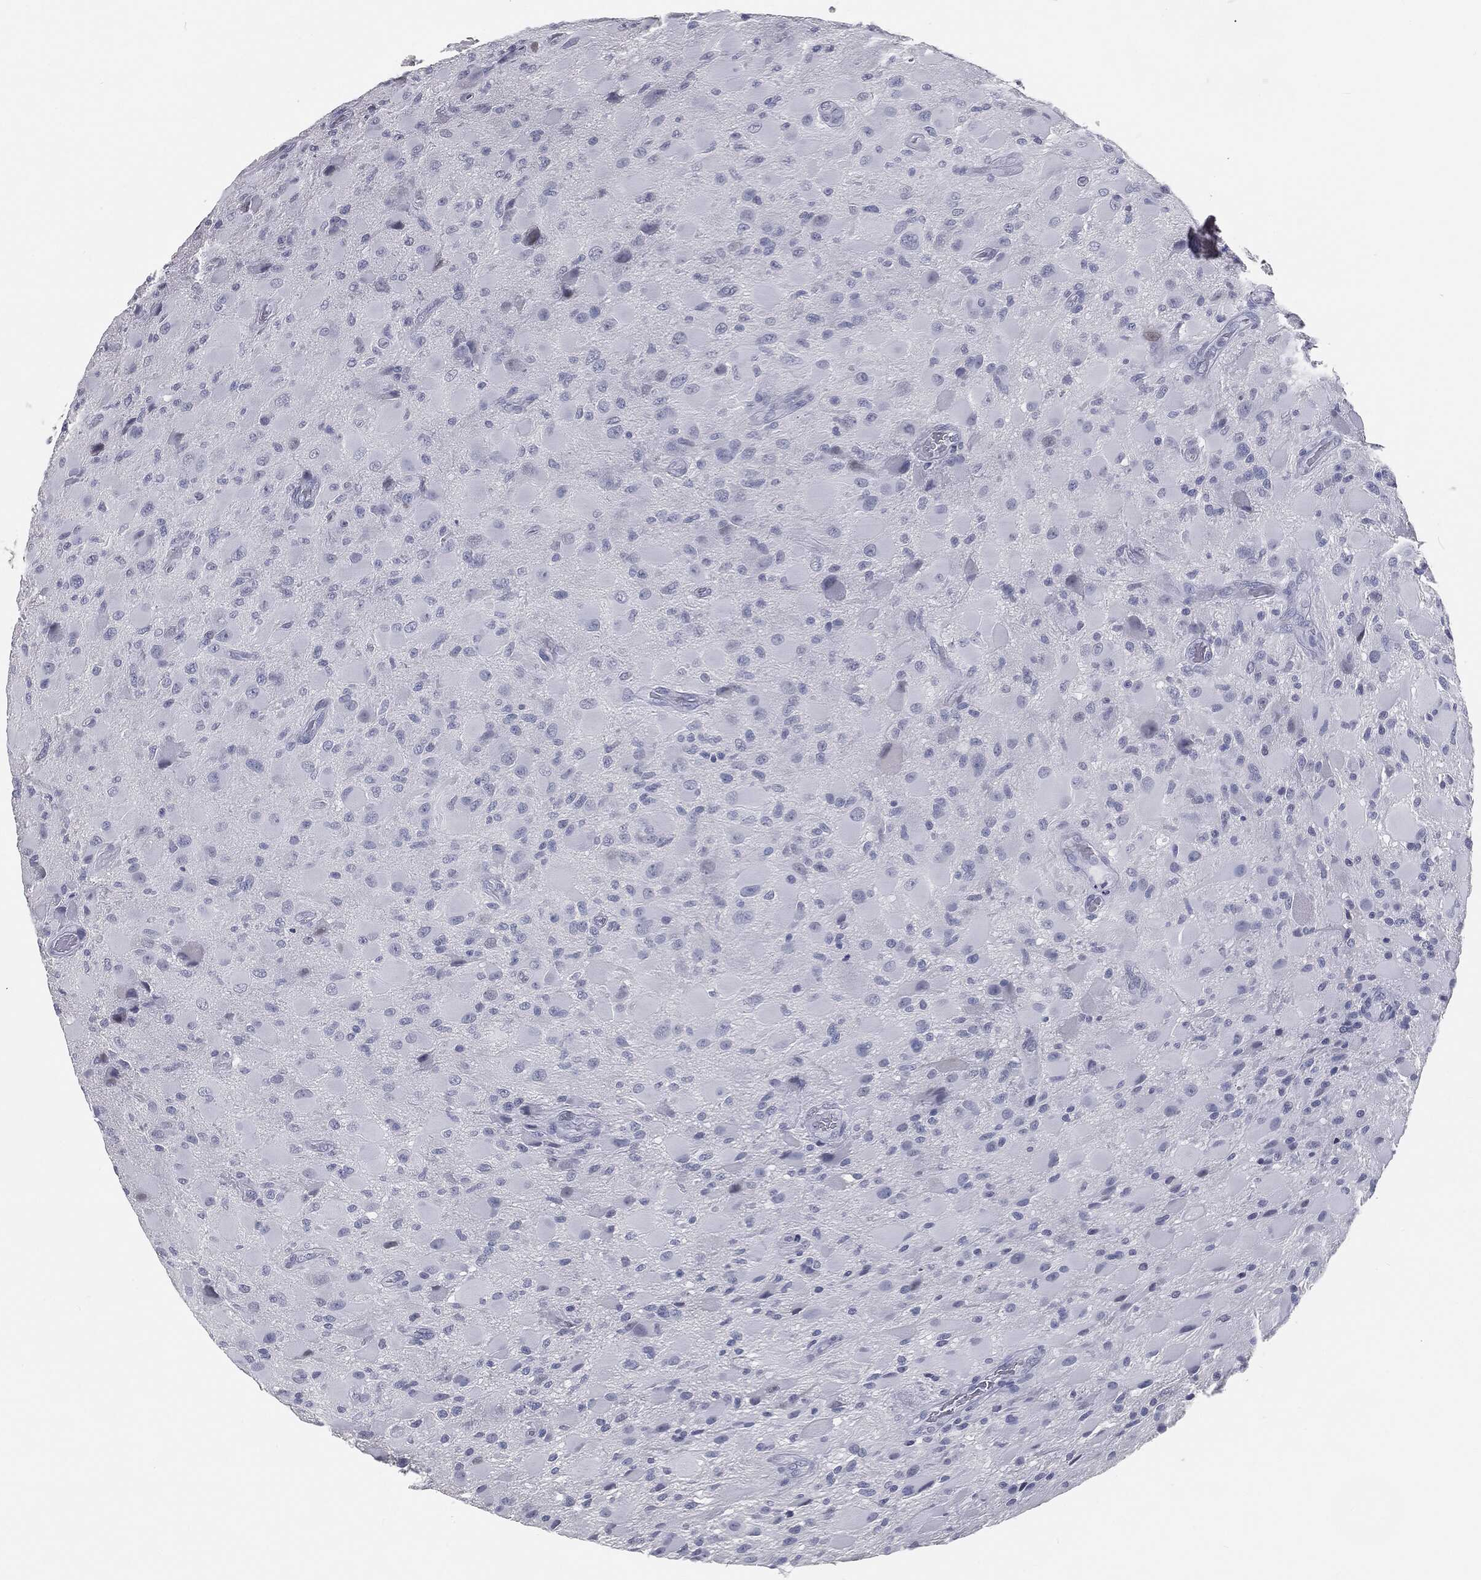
{"staining": {"intensity": "negative", "quantity": "none", "location": "none"}, "tissue": "glioma", "cell_type": "Tumor cells", "image_type": "cancer", "snomed": [{"axis": "morphology", "description": "Glioma, malignant, High grade"}, {"axis": "topography", "description": "Cerebral cortex"}], "caption": "This is an IHC histopathology image of human glioma. There is no expression in tumor cells.", "gene": "PRAME", "patient": {"sex": "male", "age": 35}}